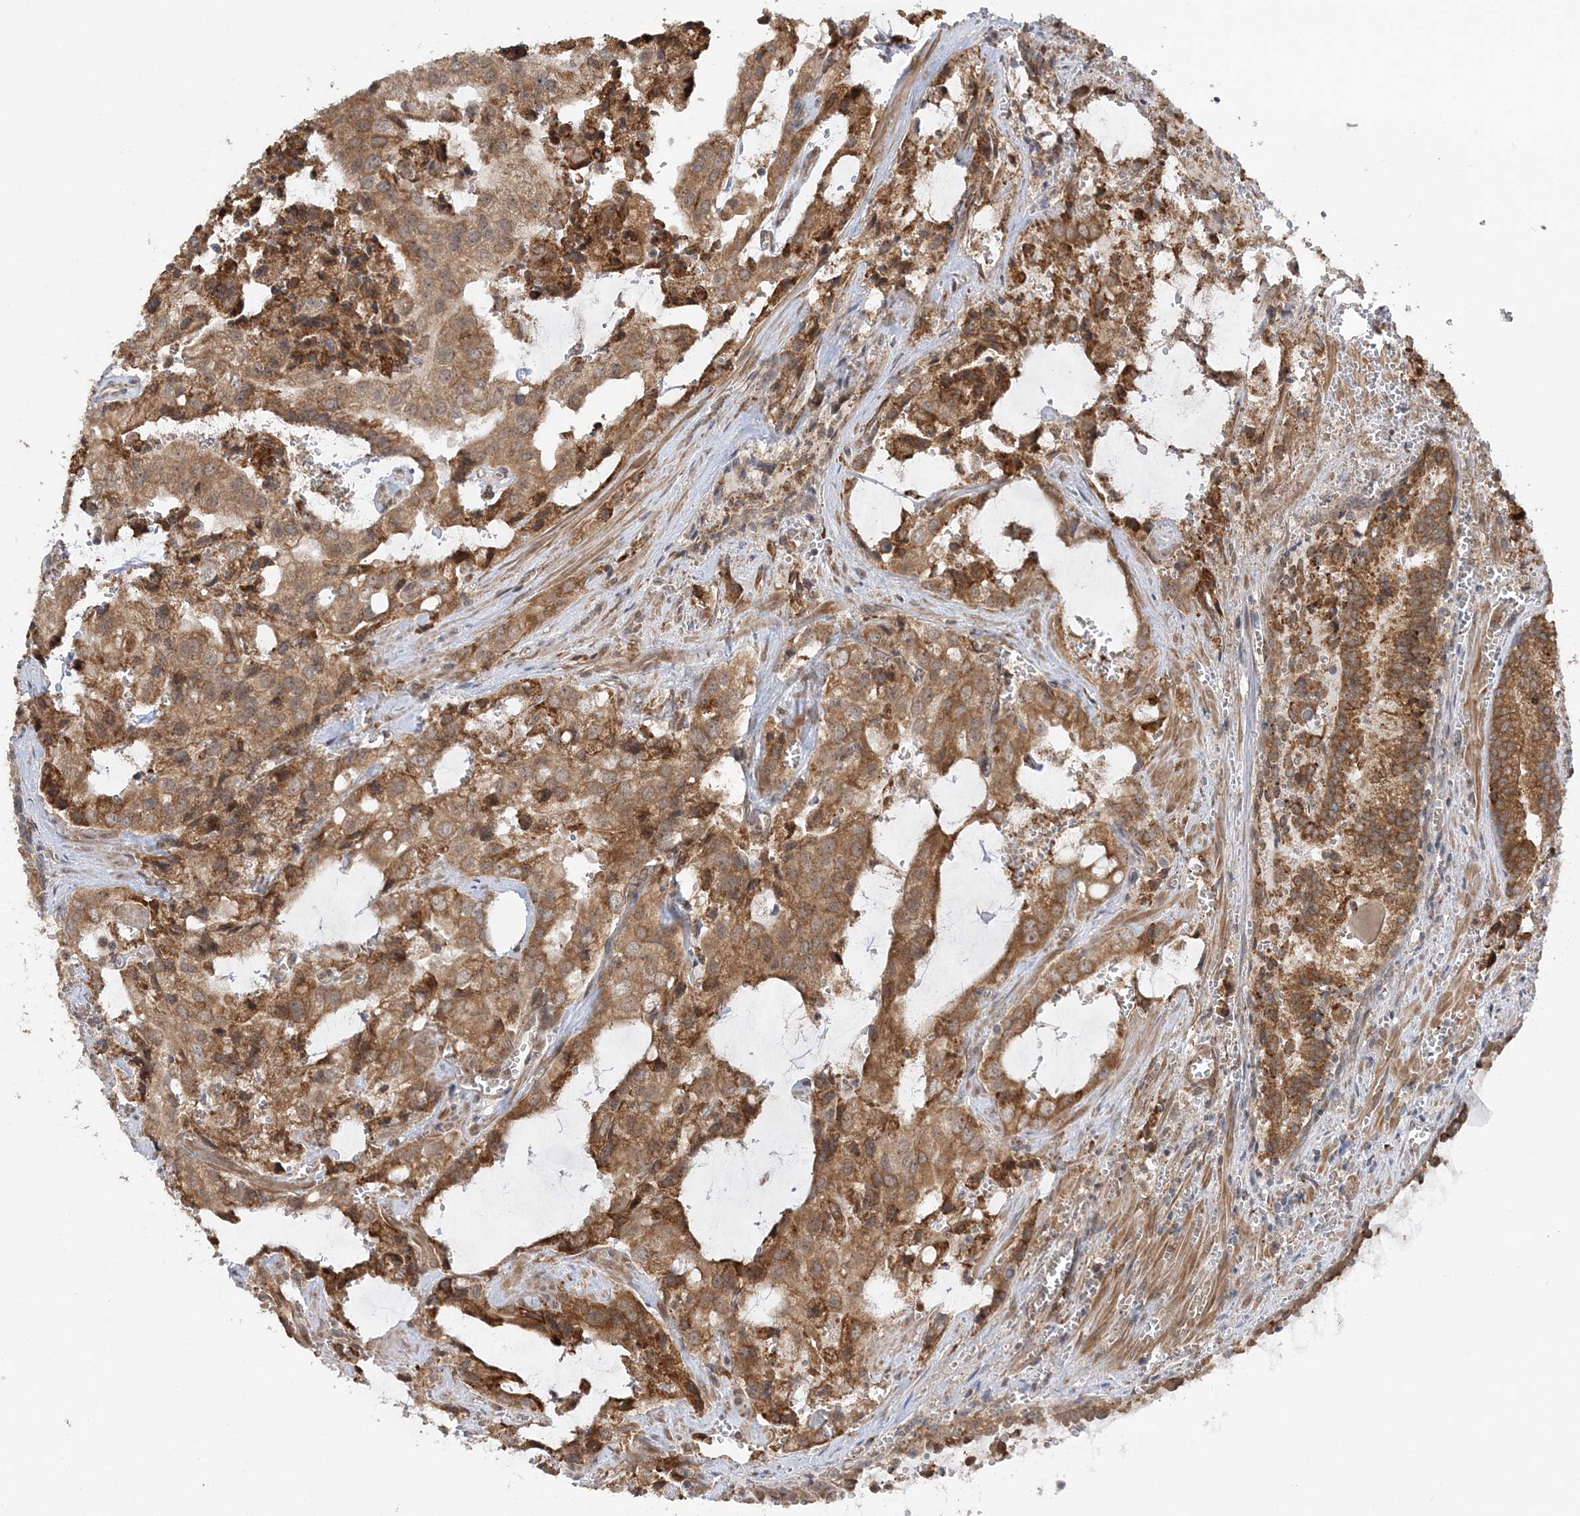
{"staining": {"intensity": "strong", "quantity": ">75%", "location": "cytoplasmic/membranous"}, "tissue": "prostate cancer", "cell_type": "Tumor cells", "image_type": "cancer", "snomed": [{"axis": "morphology", "description": "Adenocarcinoma, High grade"}, {"axis": "topography", "description": "Prostate"}], "caption": "Protein positivity by immunohistochemistry exhibits strong cytoplasmic/membranous expression in approximately >75% of tumor cells in prostate high-grade adenocarcinoma. The staining was performed using DAB (3,3'-diaminobenzidine) to visualize the protein expression in brown, while the nuclei were stained in blue with hematoxylin (Magnification: 20x).", "gene": "MRPL47", "patient": {"sex": "male", "age": 68}}